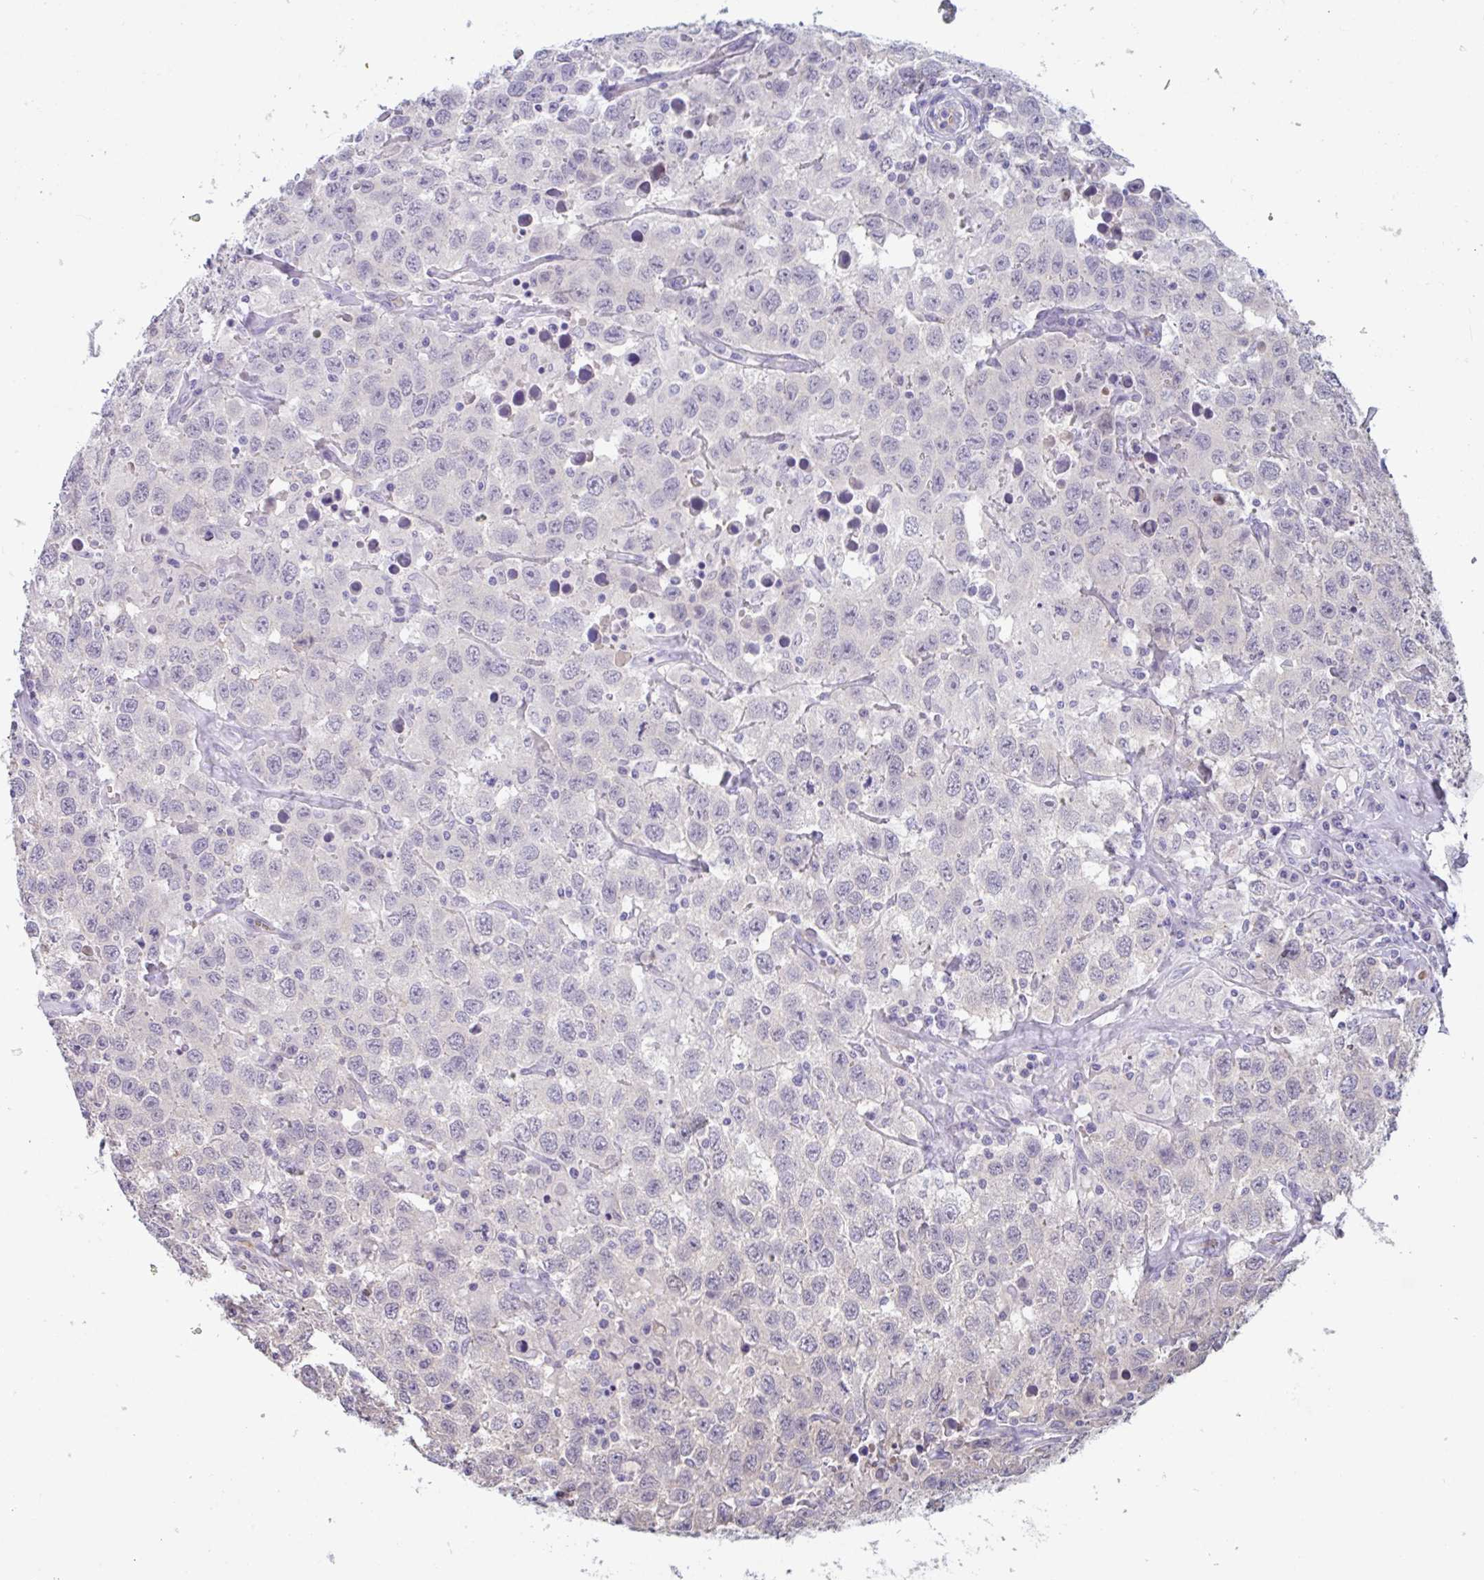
{"staining": {"intensity": "negative", "quantity": "none", "location": "none"}, "tissue": "testis cancer", "cell_type": "Tumor cells", "image_type": "cancer", "snomed": [{"axis": "morphology", "description": "Seminoma, NOS"}, {"axis": "topography", "description": "Testis"}], "caption": "Protein analysis of seminoma (testis) reveals no significant expression in tumor cells.", "gene": "RHAG", "patient": {"sex": "male", "age": 41}}